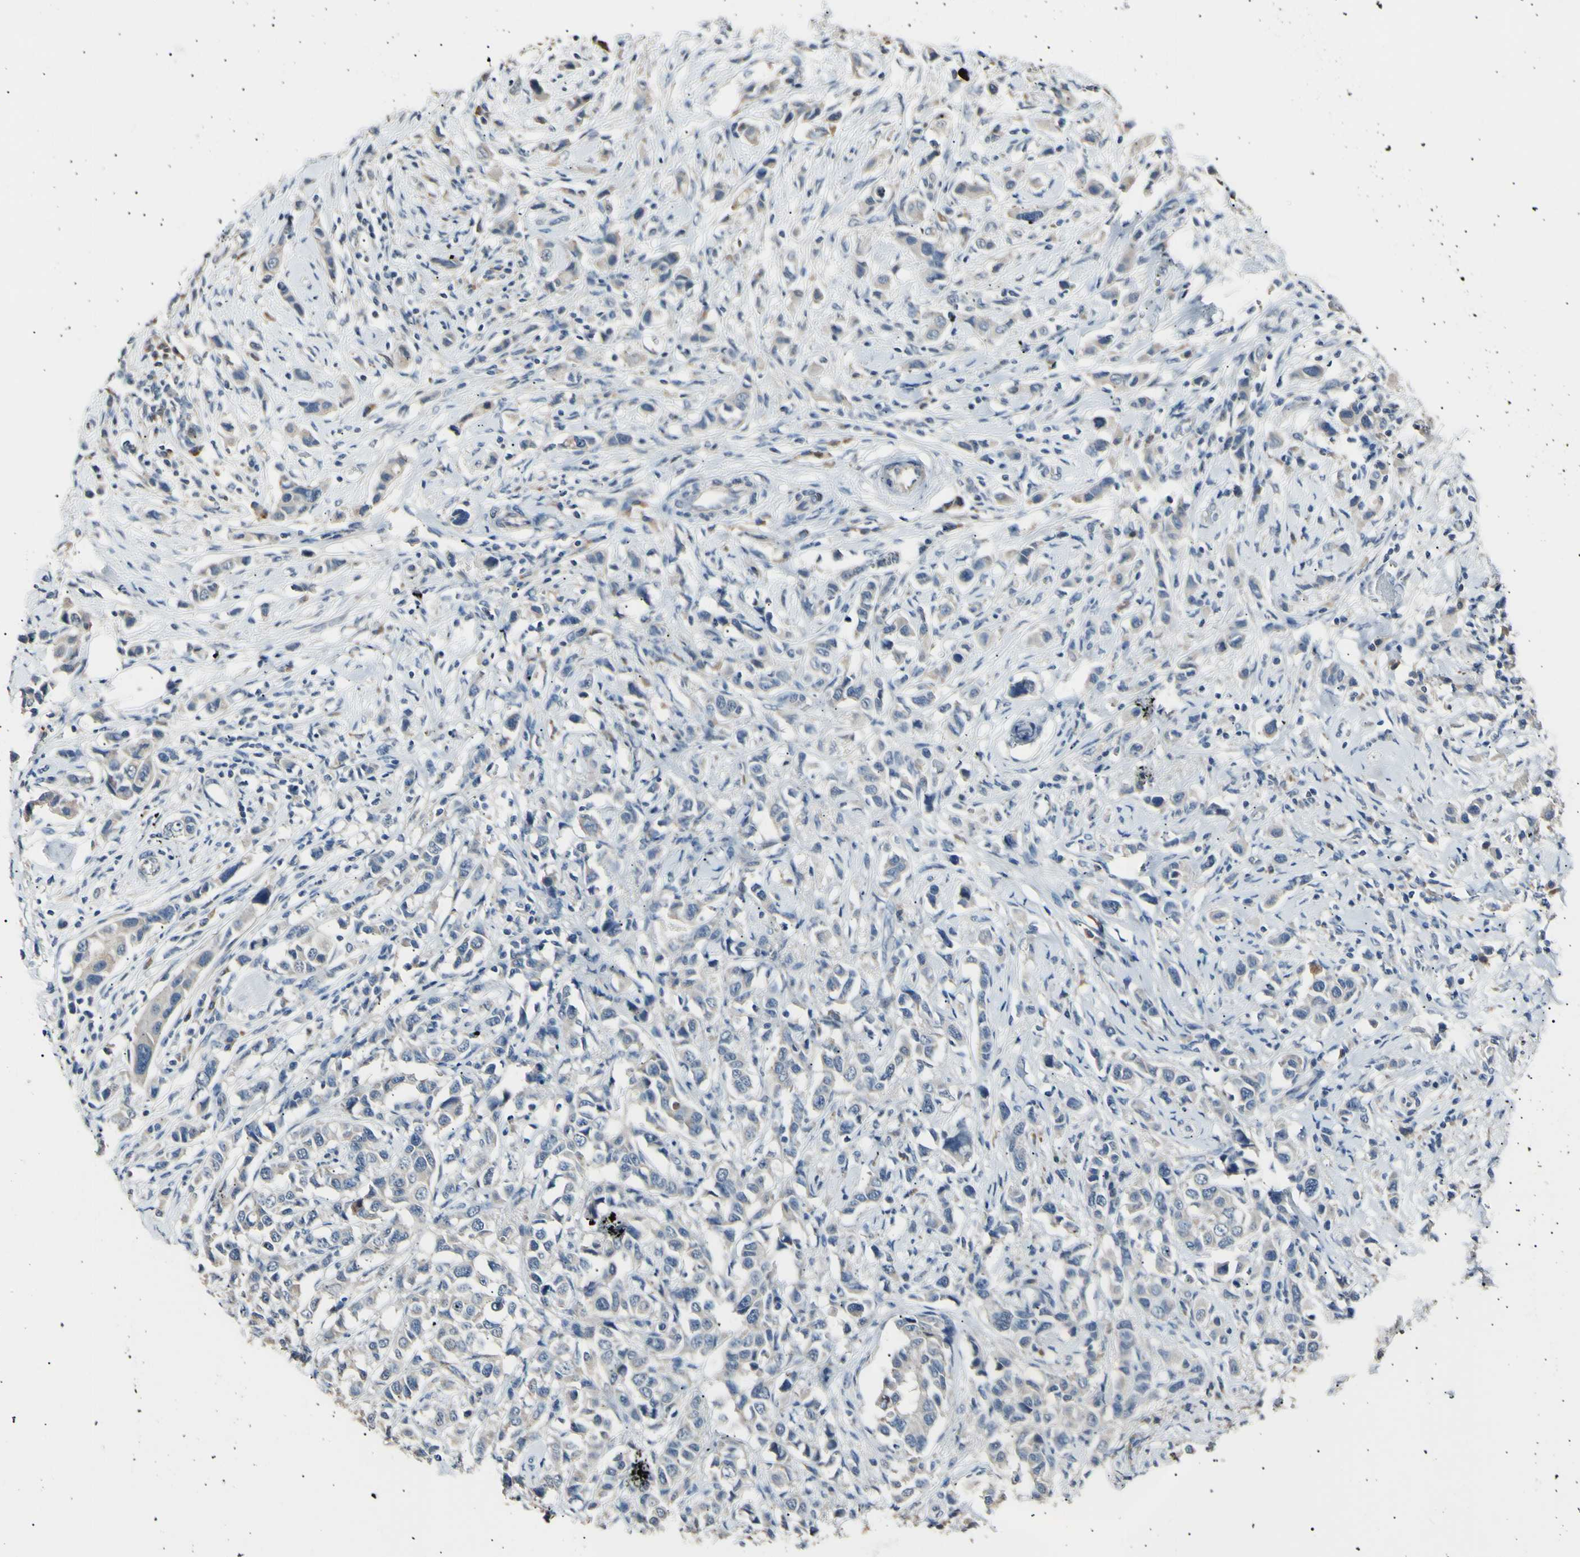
{"staining": {"intensity": "weak", "quantity": "<25%", "location": "cytoplasmic/membranous"}, "tissue": "breast cancer", "cell_type": "Tumor cells", "image_type": "cancer", "snomed": [{"axis": "morphology", "description": "Normal tissue, NOS"}, {"axis": "morphology", "description": "Duct carcinoma"}, {"axis": "topography", "description": "Breast"}], "caption": "Tumor cells are negative for protein expression in human breast infiltrating ductal carcinoma.", "gene": "LDLR", "patient": {"sex": "female", "age": 50}}